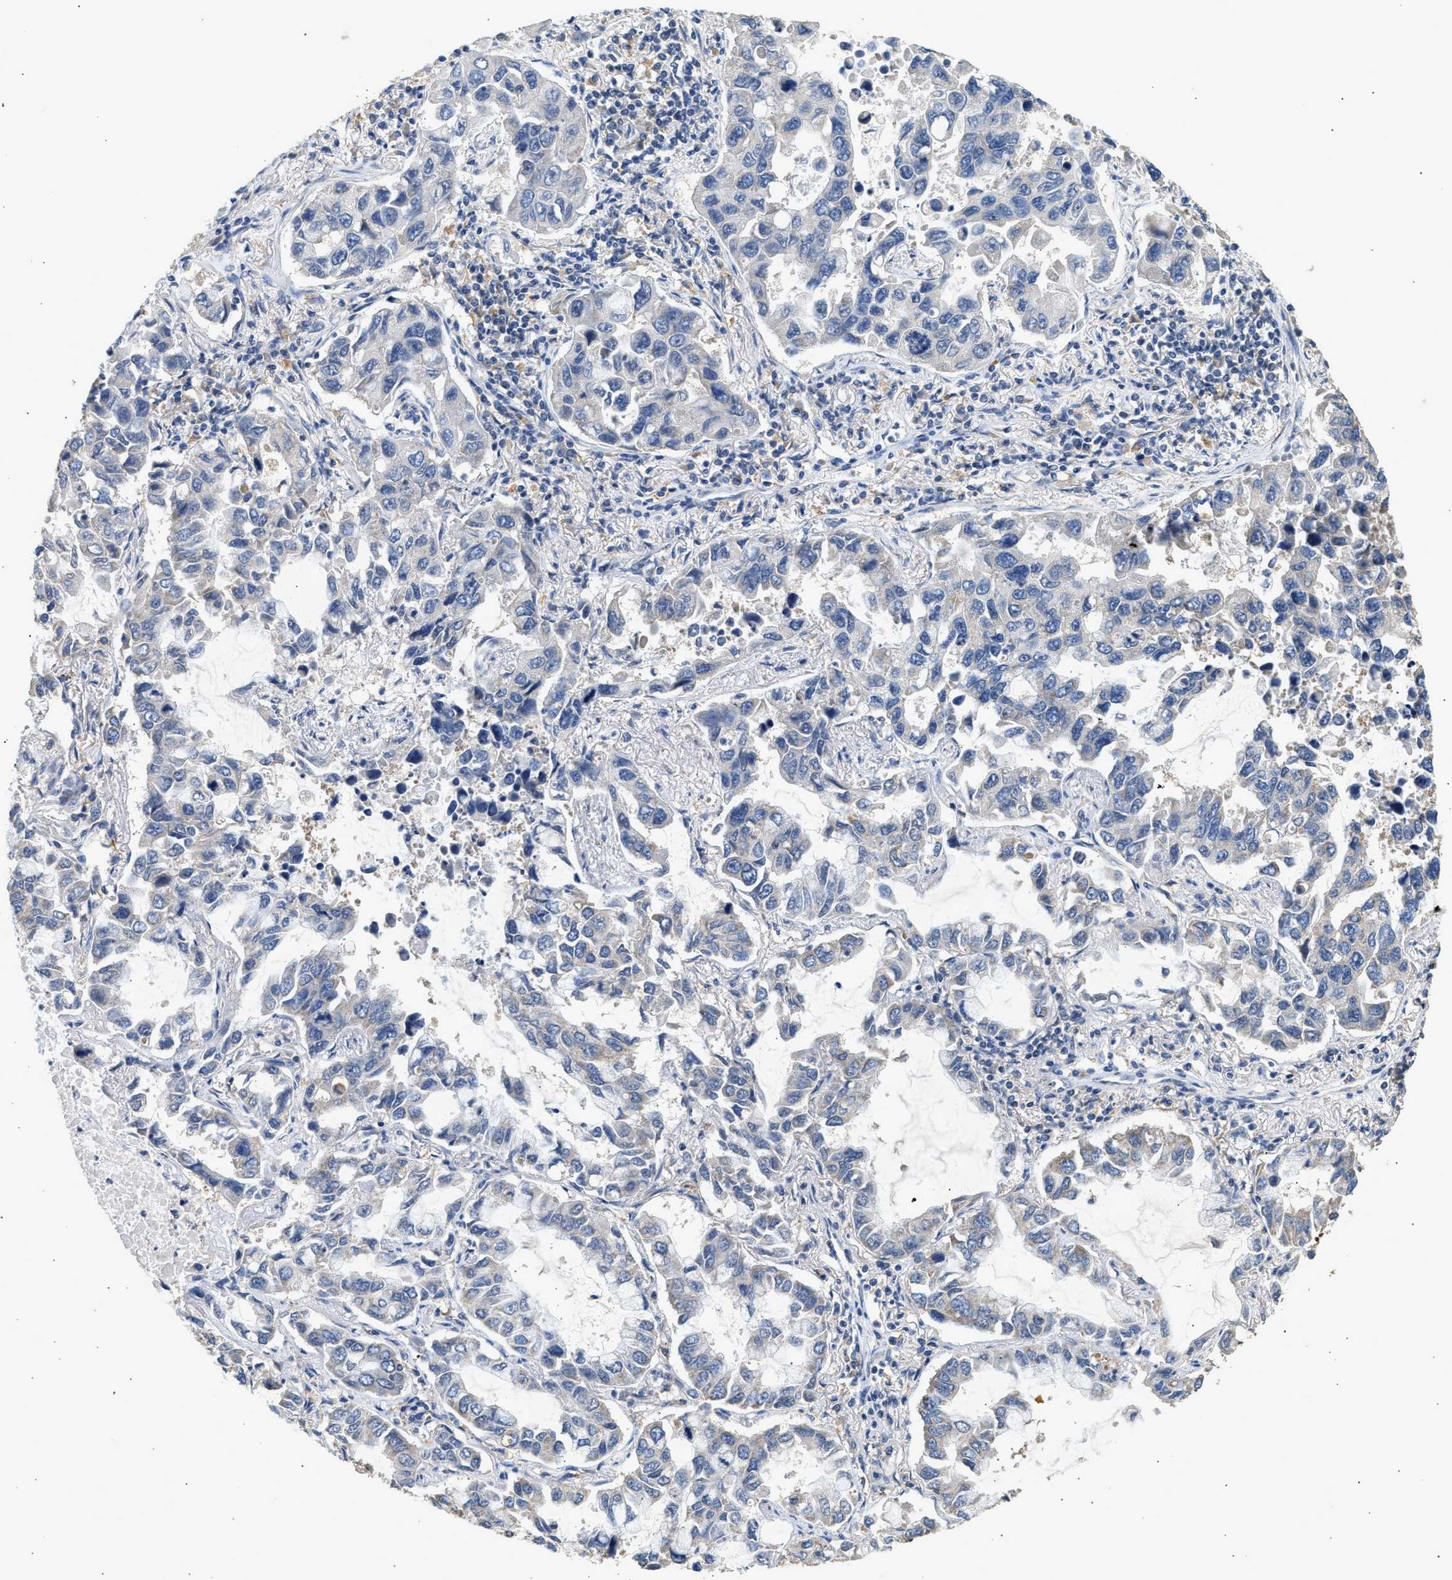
{"staining": {"intensity": "negative", "quantity": "none", "location": "none"}, "tissue": "lung cancer", "cell_type": "Tumor cells", "image_type": "cancer", "snomed": [{"axis": "morphology", "description": "Adenocarcinoma, NOS"}, {"axis": "topography", "description": "Lung"}], "caption": "An immunohistochemistry micrograph of lung cancer is shown. There is no staining in tumor cells of lung cancer.", "gene": "WDR31", "patient": {"sex": "male", "age": 64}}